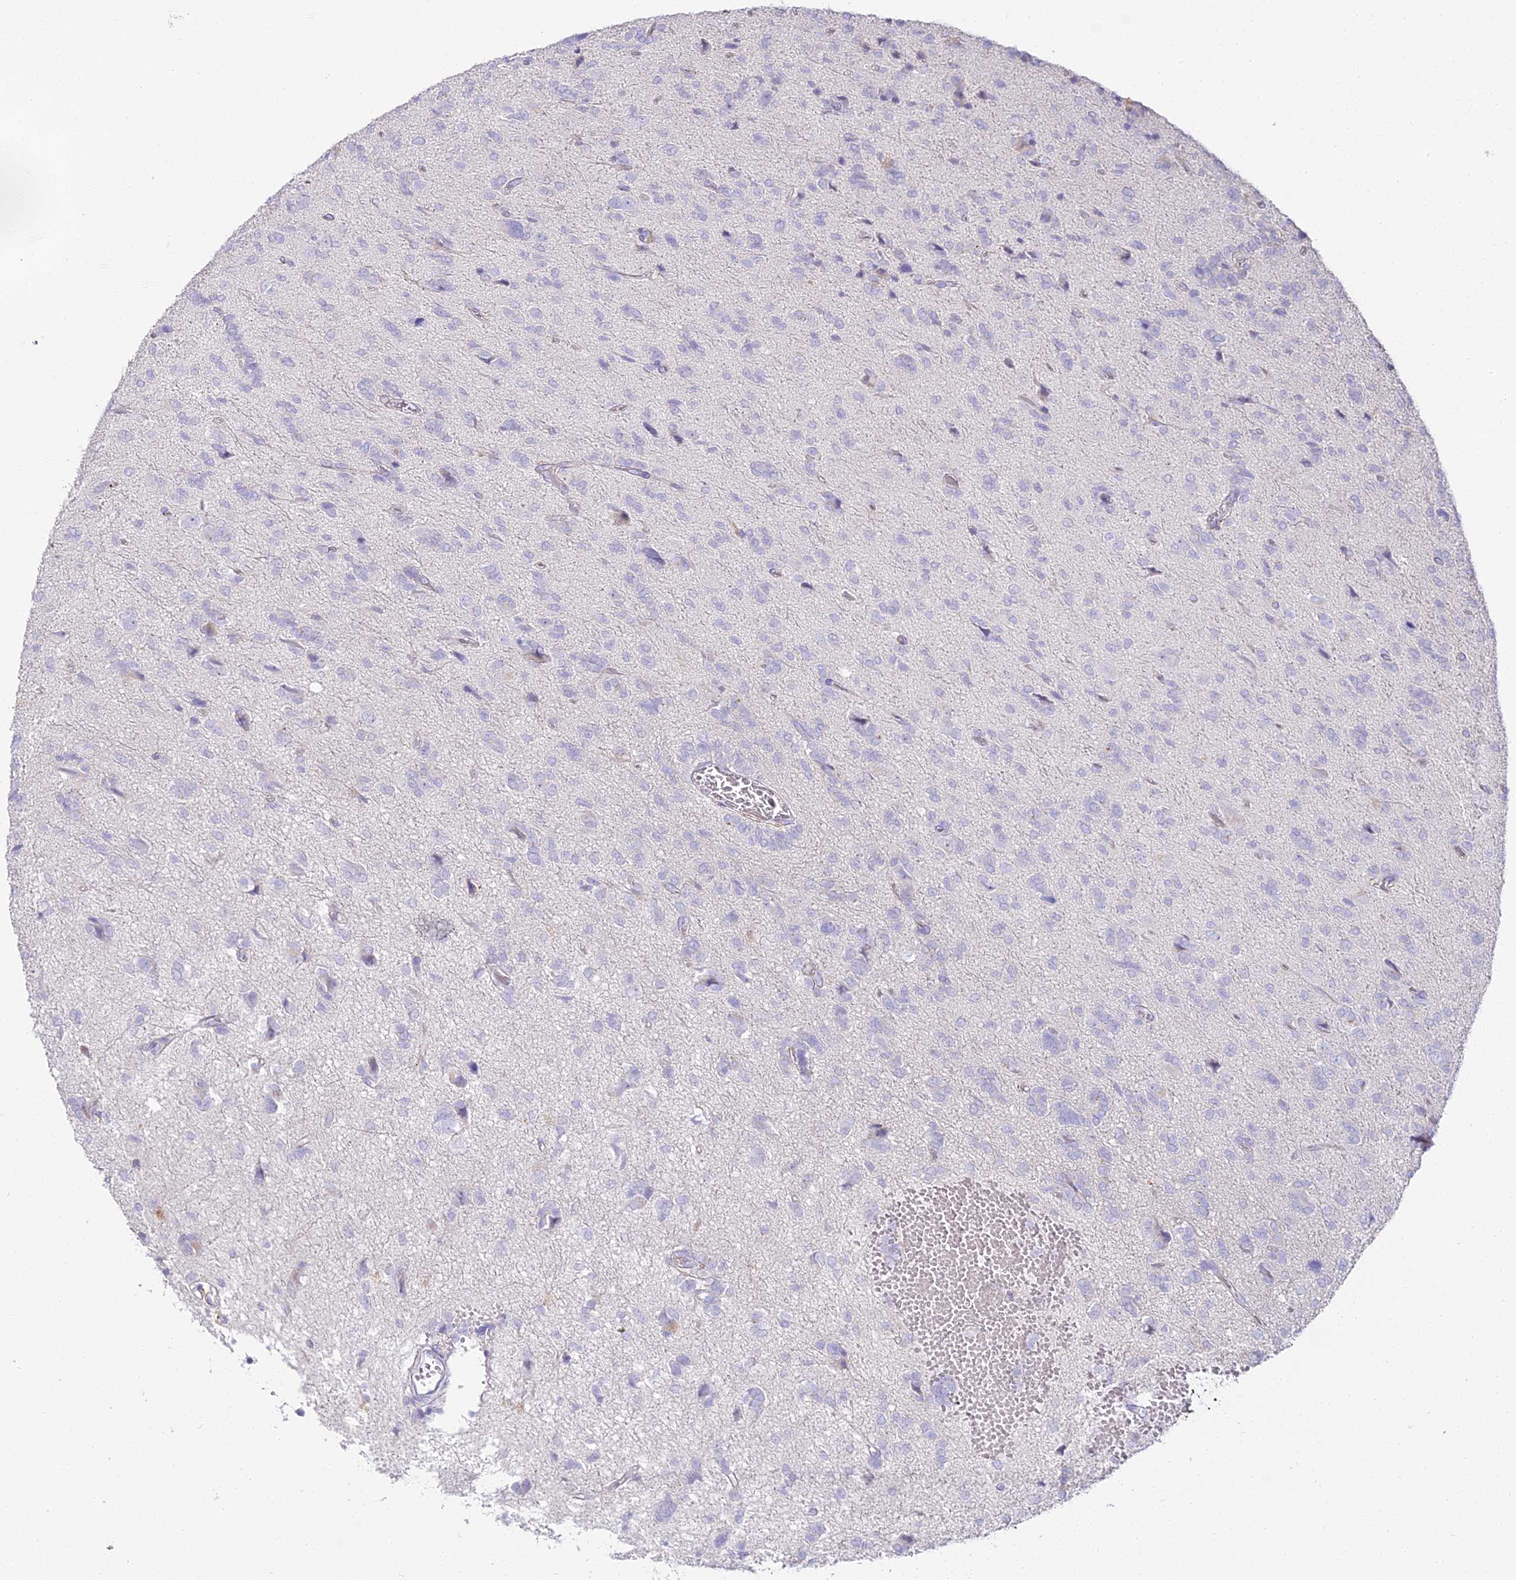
{"staining": {"intensity": "negative", "quantity": "none", "location": "none"}, "tissue": "glioma", "cell_type": "Tumor cells", "image_type": "cancer", "snomed": [{"axis": "morphology", "description": "Glioma, malignant, High grade"}, {"axis": "topography", "description": "Brain"}], "caption": "DAB immunohistochemical staining of malignant high-grade glioma reveals no significant expression in tumor cells.", "gene": "ALPG", "patient": {"sex": "female", "age": 59}}